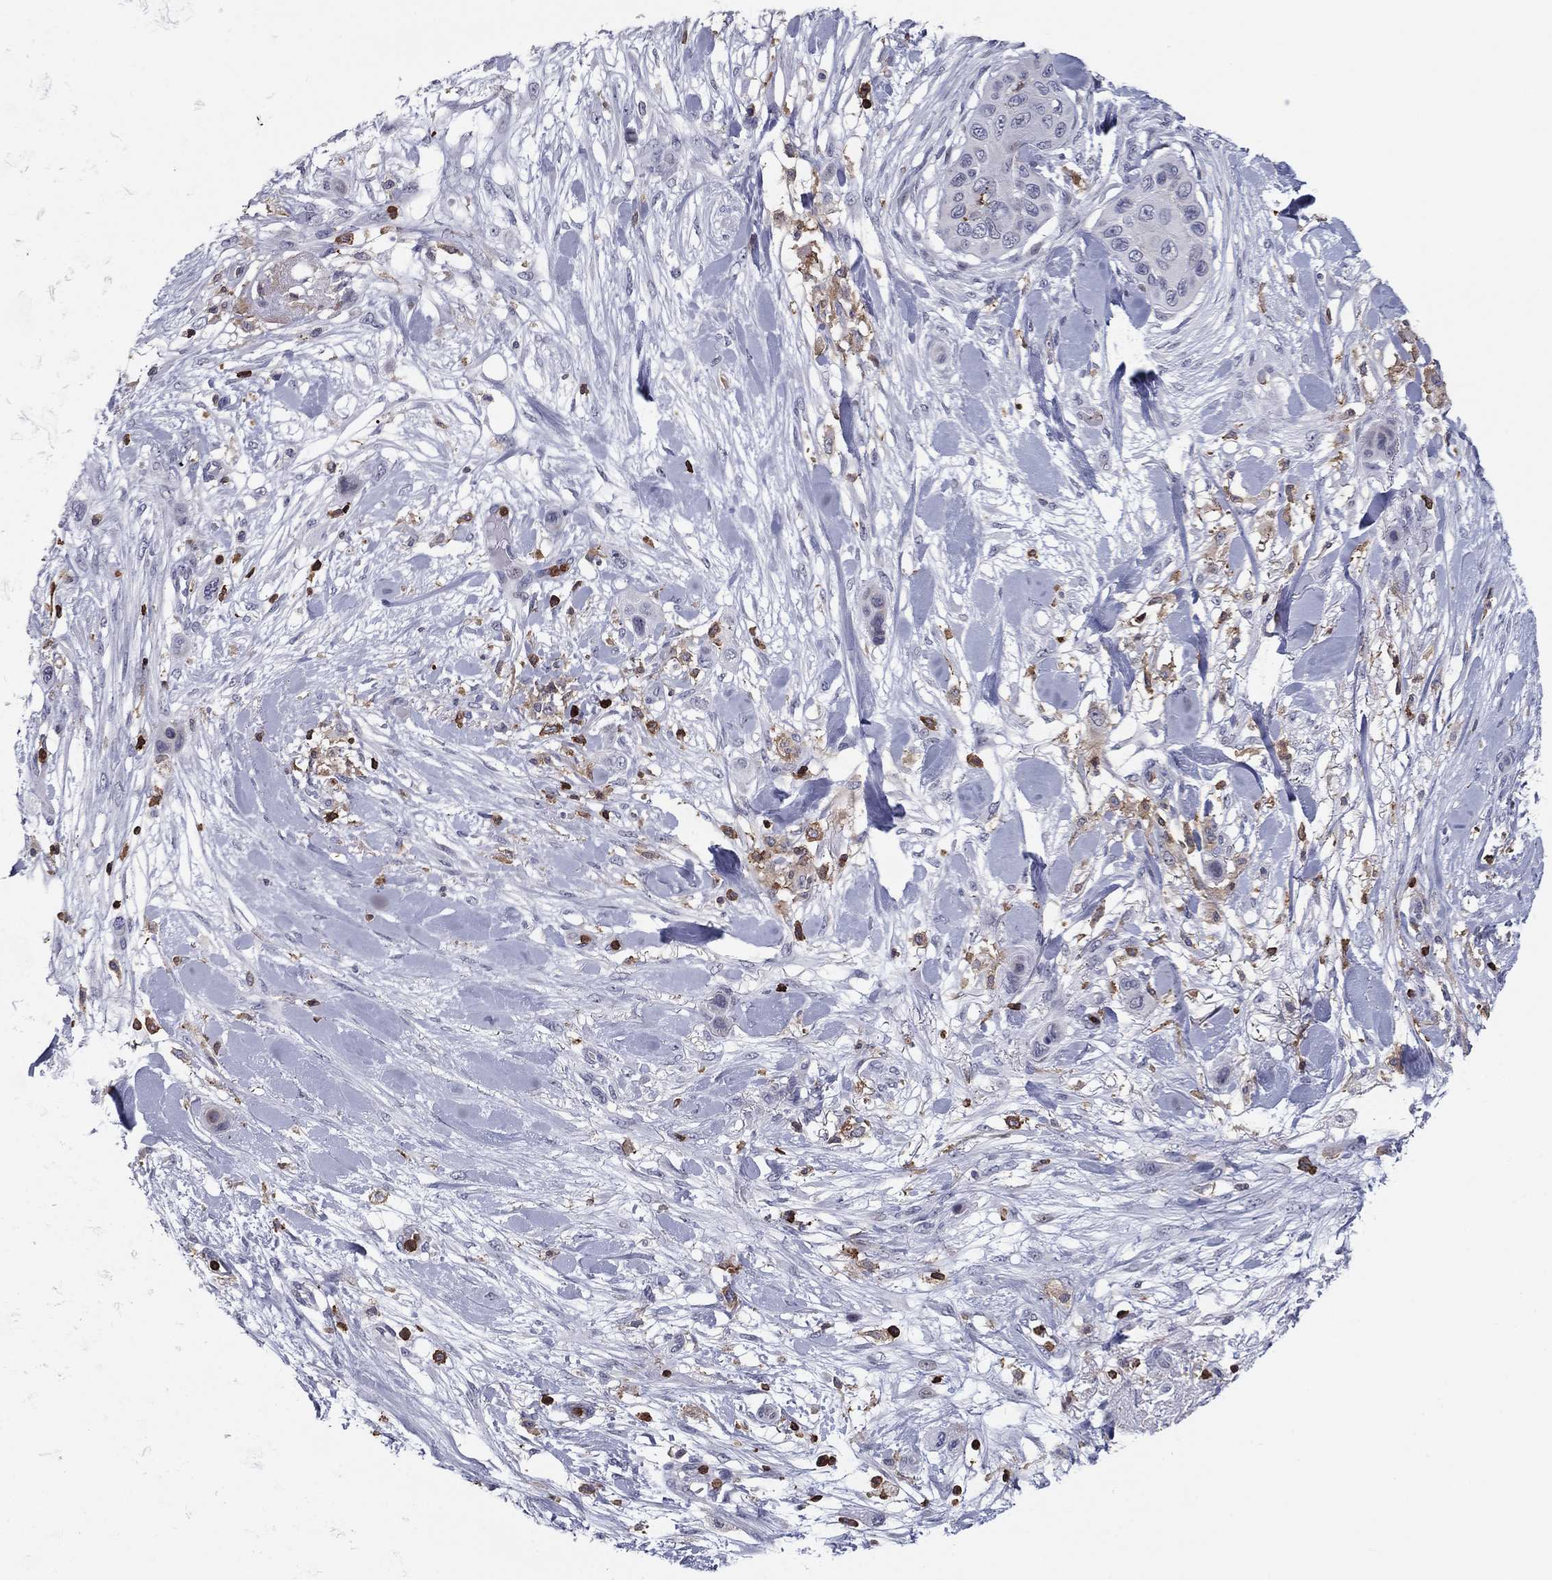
{"staining": {"intensity": "negative", "quantity": "none", "location": "none"}, "tissue": "skin cancer", "cell_type": "Tumor cells", "image_type": "cancer", "snomed": [{"axis": "morphology", "description": "Squamous cell carcinoma, NOS"}, {"axis": "topography", "description": "Skin"}], "caption": "High power microscopy micrograph of an immunohistochemistry (IHC) micrograph of skin cancer (squamous cell carcinoma), revealing no significant expression in tumor cells.", "gene": "ARHGAP27", "patient": {"sex": "male", "age": 79}}